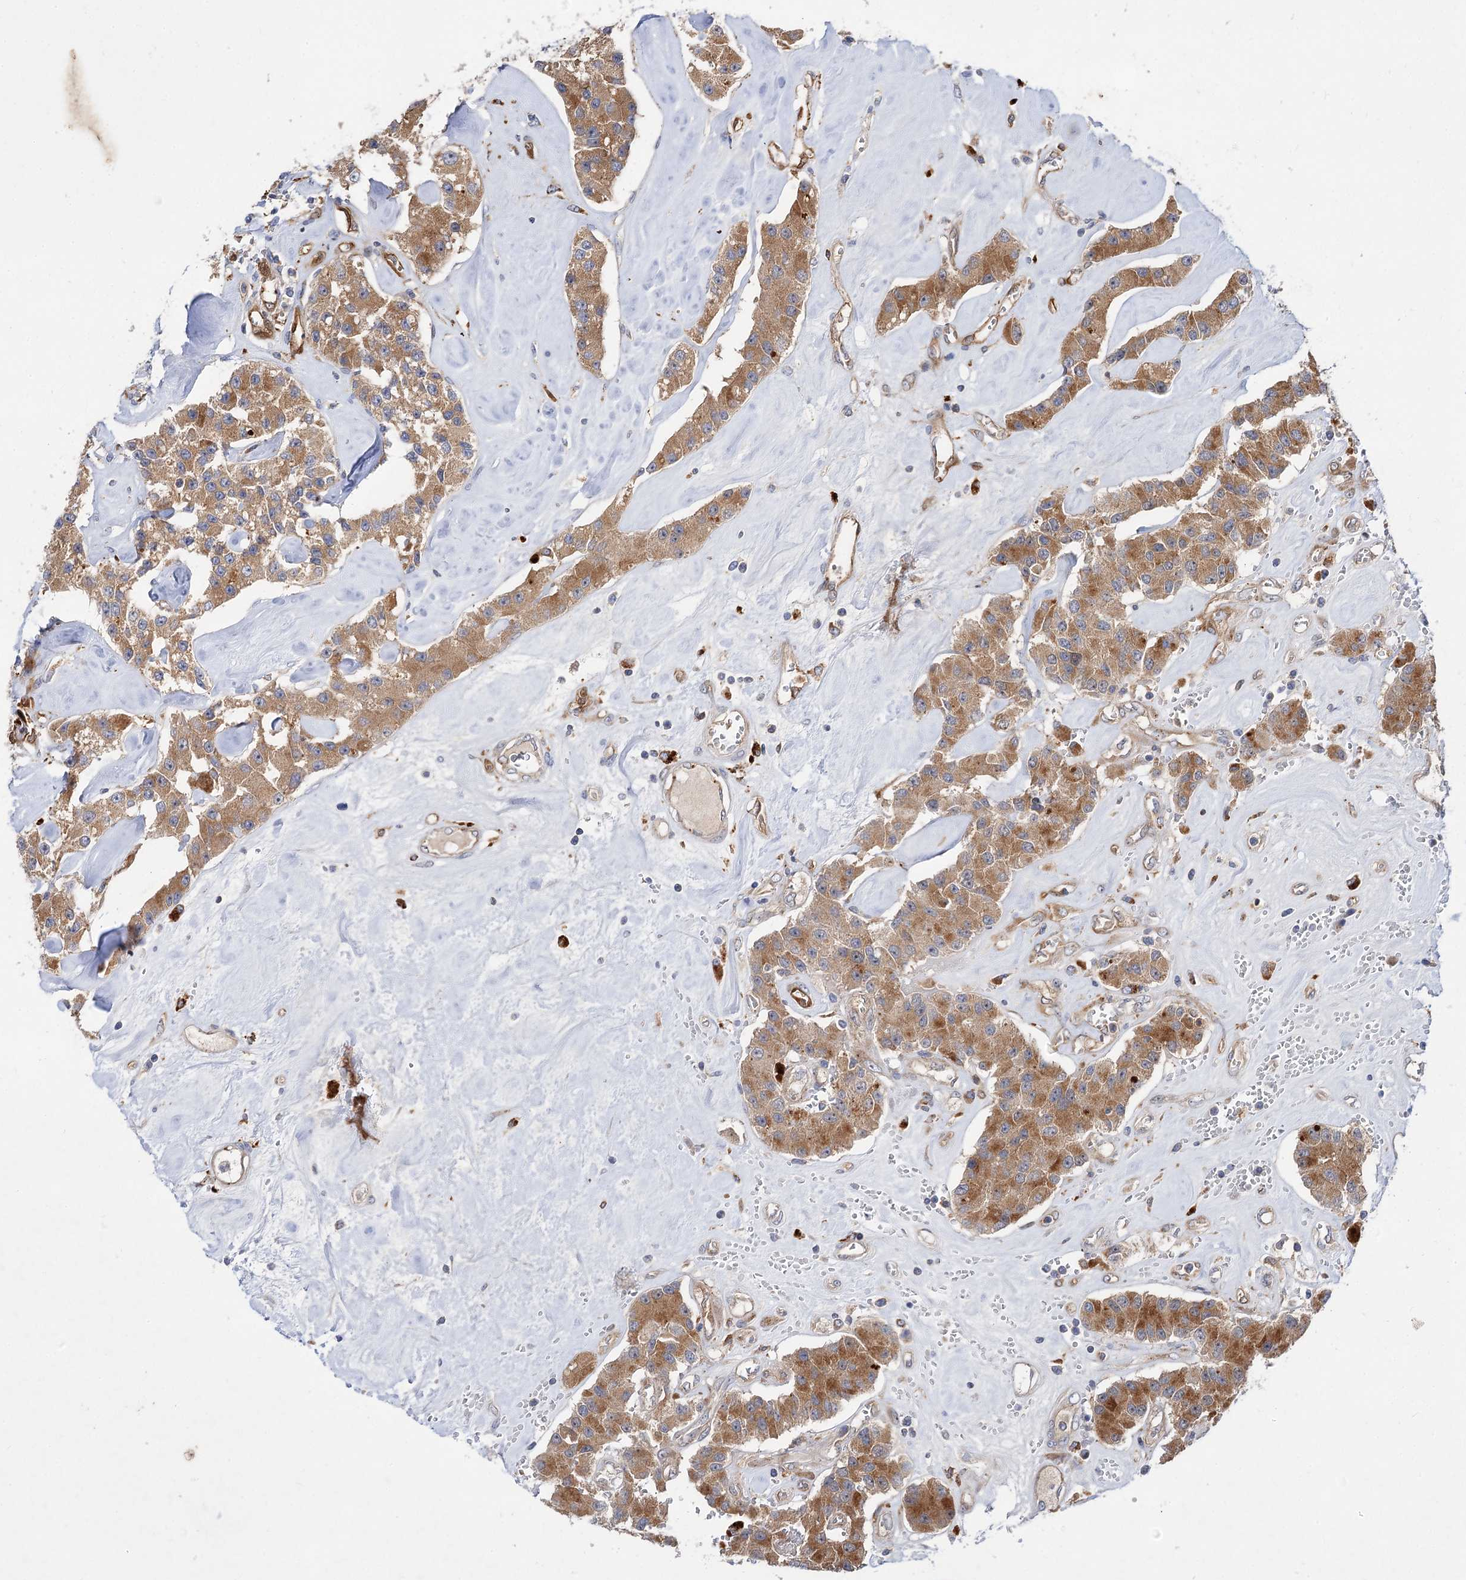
{"staining": {"intensity": "moderate", "quantity": ">75%", "location": "cytoplasmic/membranous"}, "tissue": "carcinoid", "cell_type": "Tumor cells", "image_type": "cancer", "snomed": [{"axis": "morphology", "description": "Carcinoid, malignant, NOS"}, {"axis": "topography", "description": "Pancreas"}], "caption": "IHC staining of carcinoid, which reveals medium levels of moderate cytoplasmic/membranous expression in about >75% of tumor cells indicating moderate cytoplasmic/membranous protein expression. The staining was performed using DAB (3,3'-diaminobenzidine) (brown) for protein detection and nuclei were counterstained in hematoxylin (blue).", "gene": "PATL1", "patient": {"sex": "male", "age": 41}}